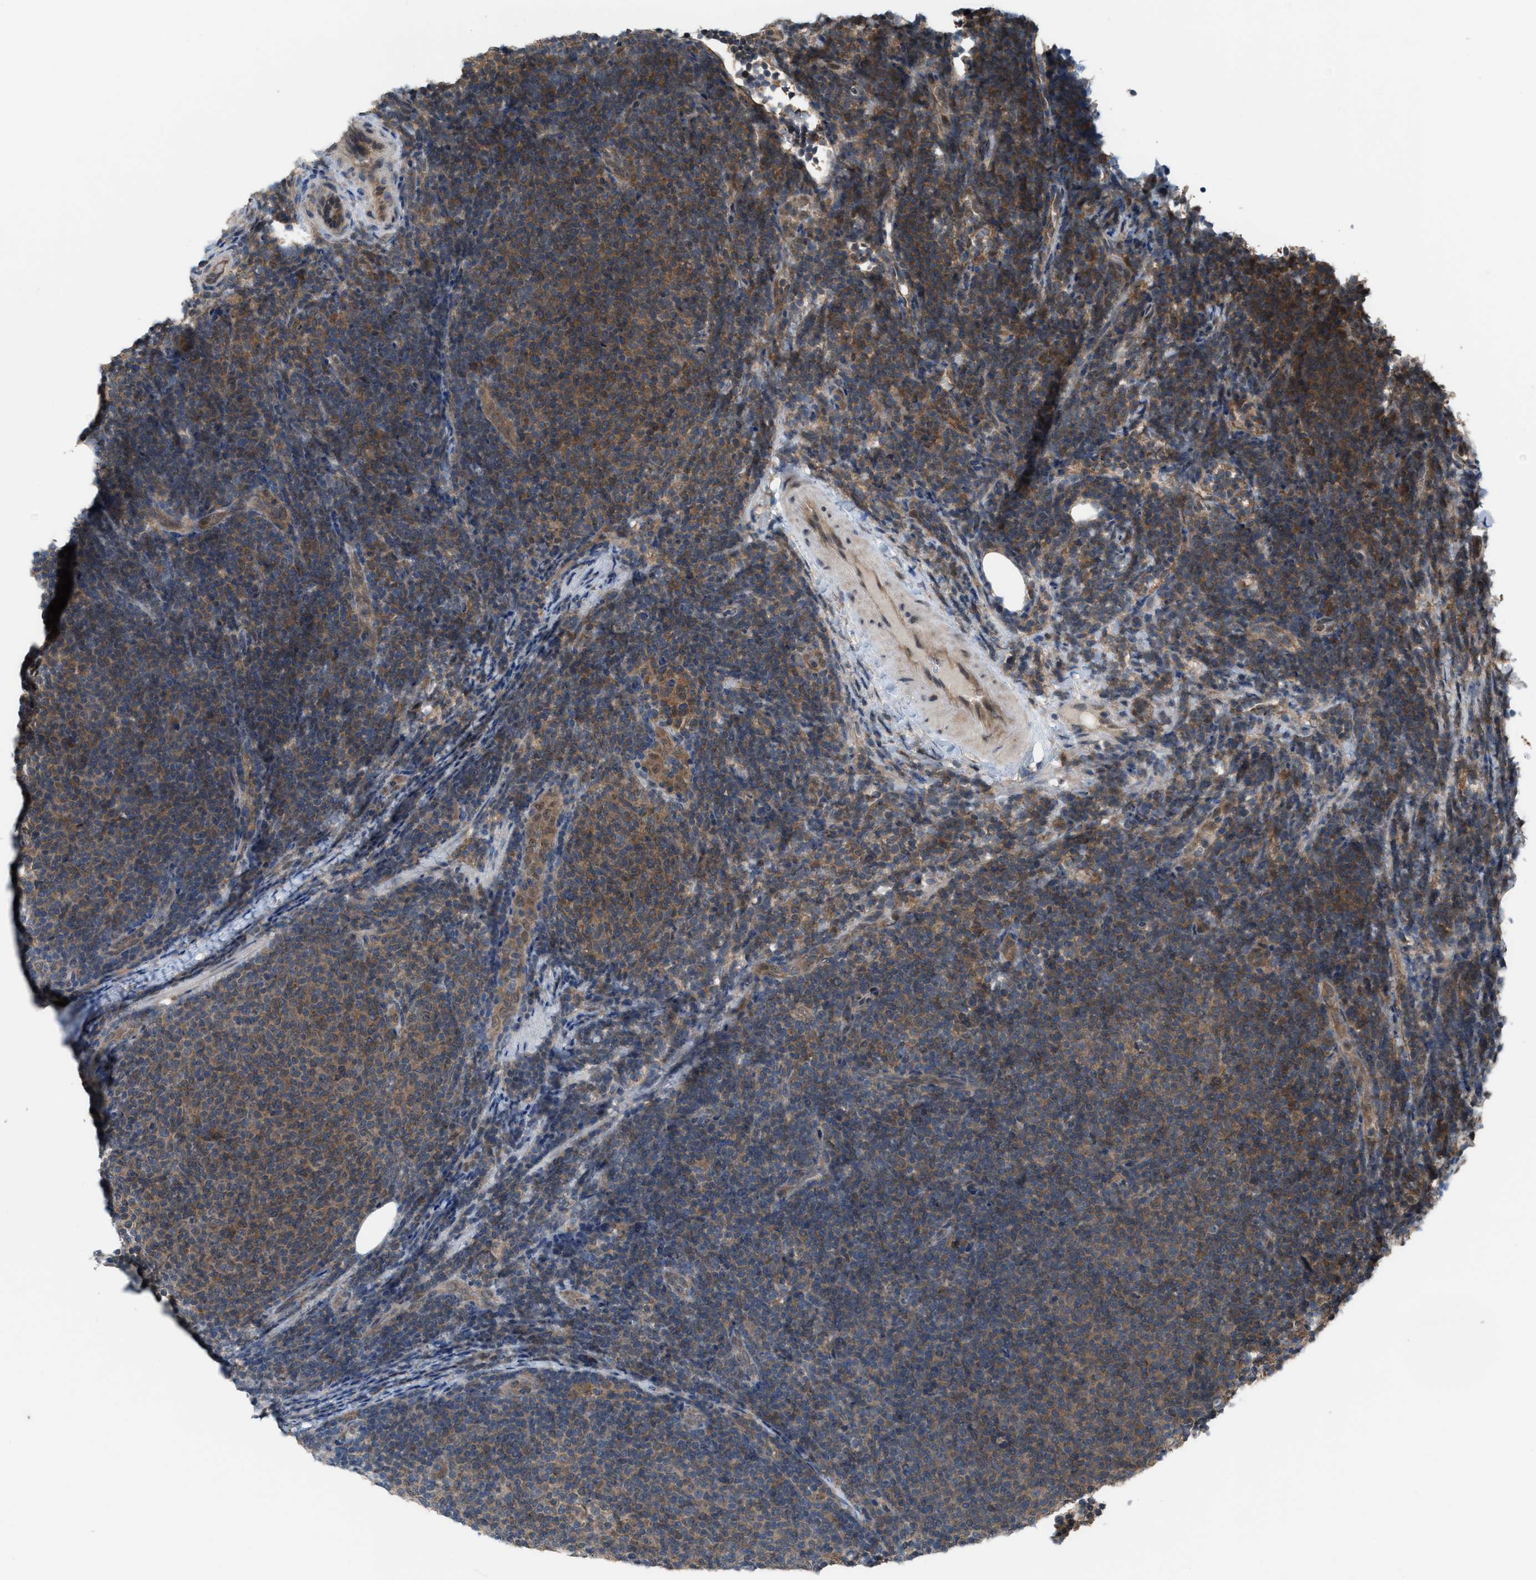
{"staining": {"intensity": "weak", "quantity": ">75%", "location": "cytoplasmic/membranous,nuclear"}, "tissue": "lymphoma", "cell_type": "Tumor cells", "image_type": "cancer", "snomed": [{"axis": "morphology", "description": "Malignant lymphoma, non-Hodgkin's type, Low grade"}, {"axis": "topography", "description": "Lymph node"}], "caption": "Protein expression analysis of malignant lymphoma, non-Hodgkin's type (low-grade) displays weak cytoplasmic/membranous and nuclear expression in approximately >75% of tumor cells. Immunohistochemistry (ihc) stains the protein of interest in brown and the nuclei are stained blue.", "gene": "PLAA", "patient": {"sex": "male", "age": 66}}